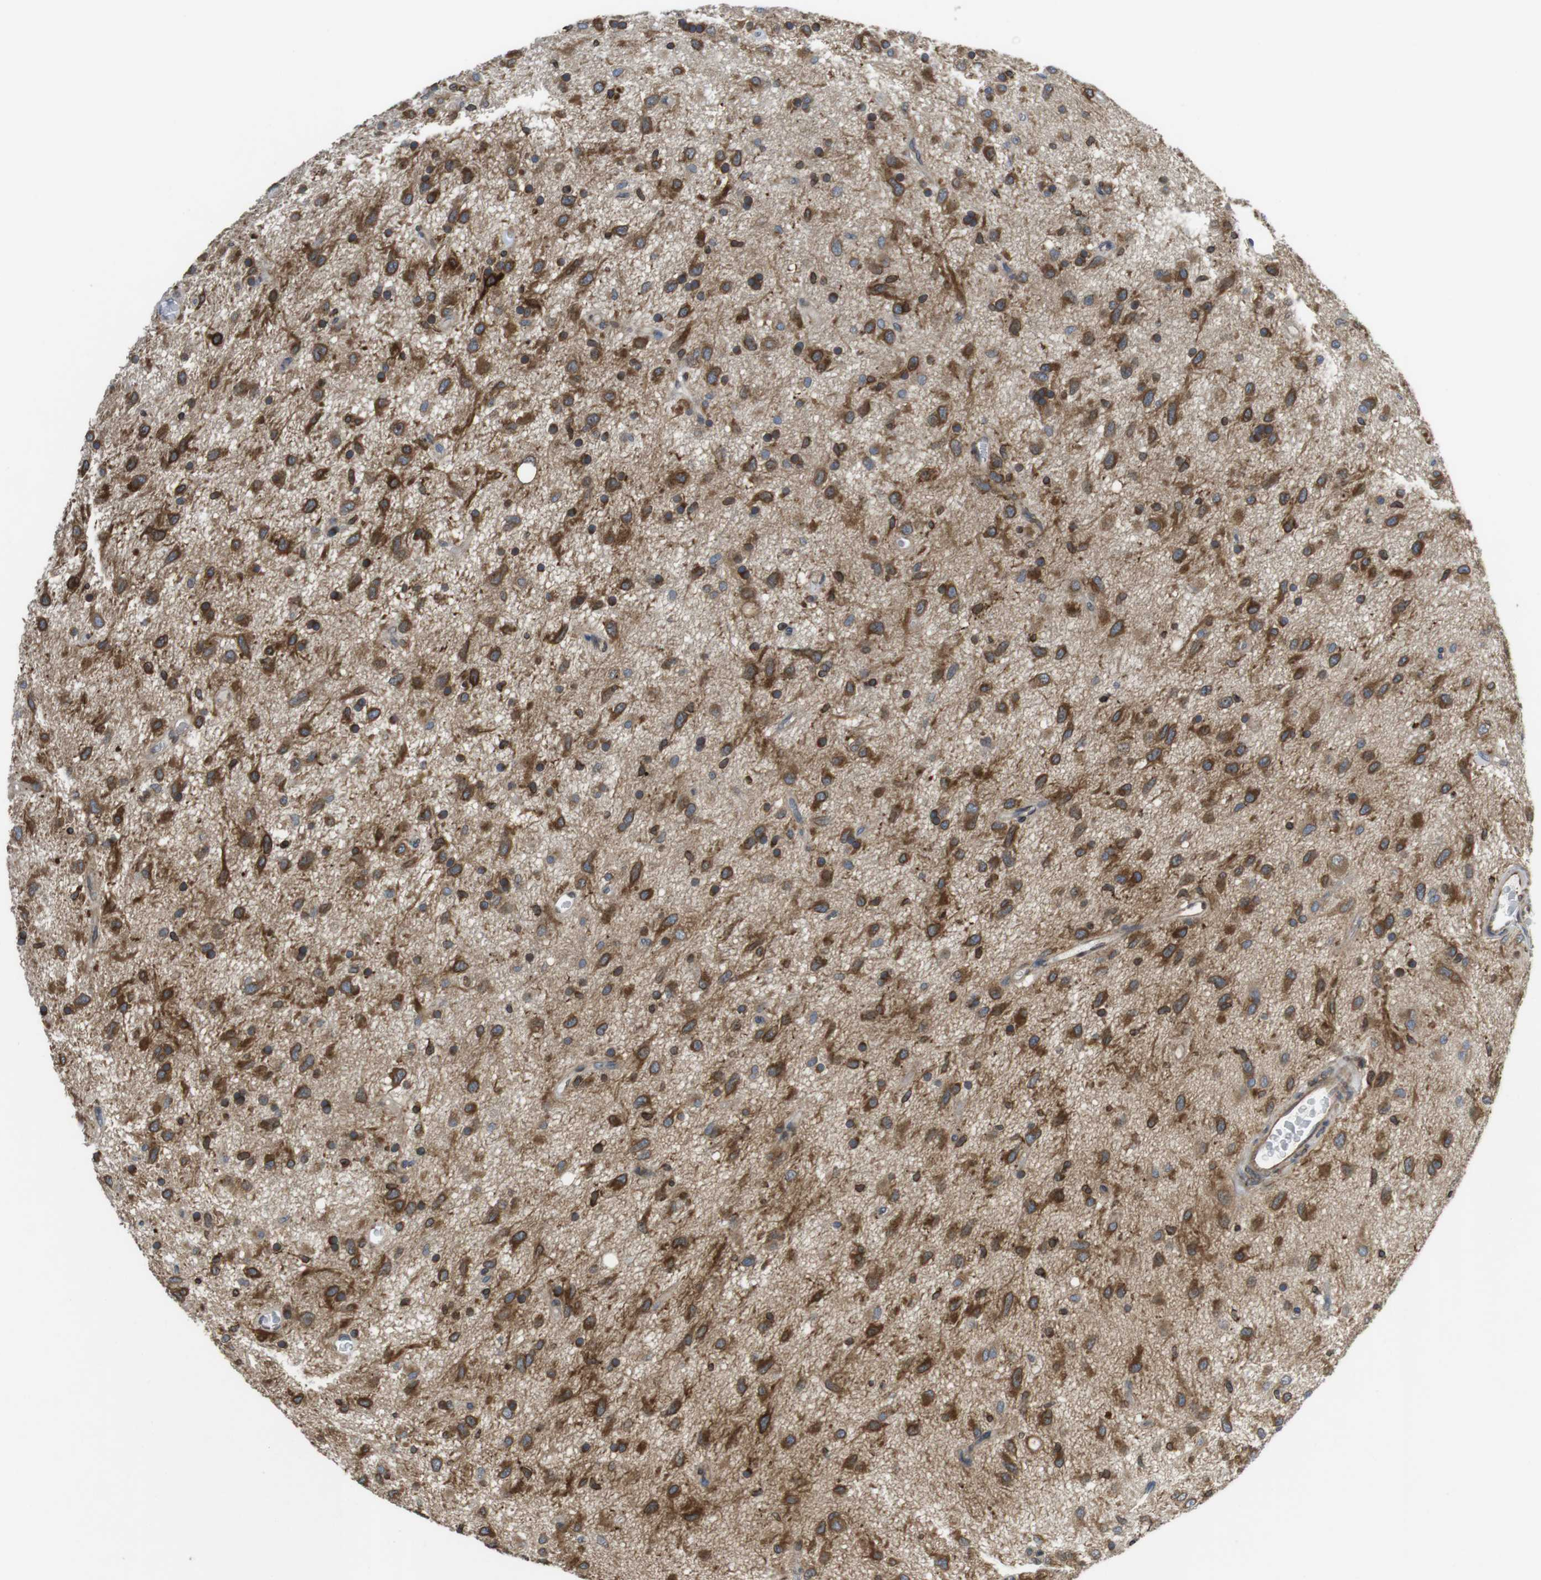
{"staining": {"intensity": "strong", "quantity": ">75%", "location": "cytoplasmic/membranous"}, "tissue": "glioma", "cell_type": "Tumor cells", "image_type": "cancer", "snomed": [{"axis": "morphology", "description": "Glioma, malignant, Low grade"}, {"axis": "topography", "description": "Brain"}], "caption": "Brown immunohistochemical staining in malignant glioma (low-grade) exhibits strong cytoplasmic/membranous expression in about >75% of tumor cells. (DAB = brown stain, brightfield microscopy at high magnification).", "gene": "ARL6IP5", "patient": {"sex": "male", "age": 77}}